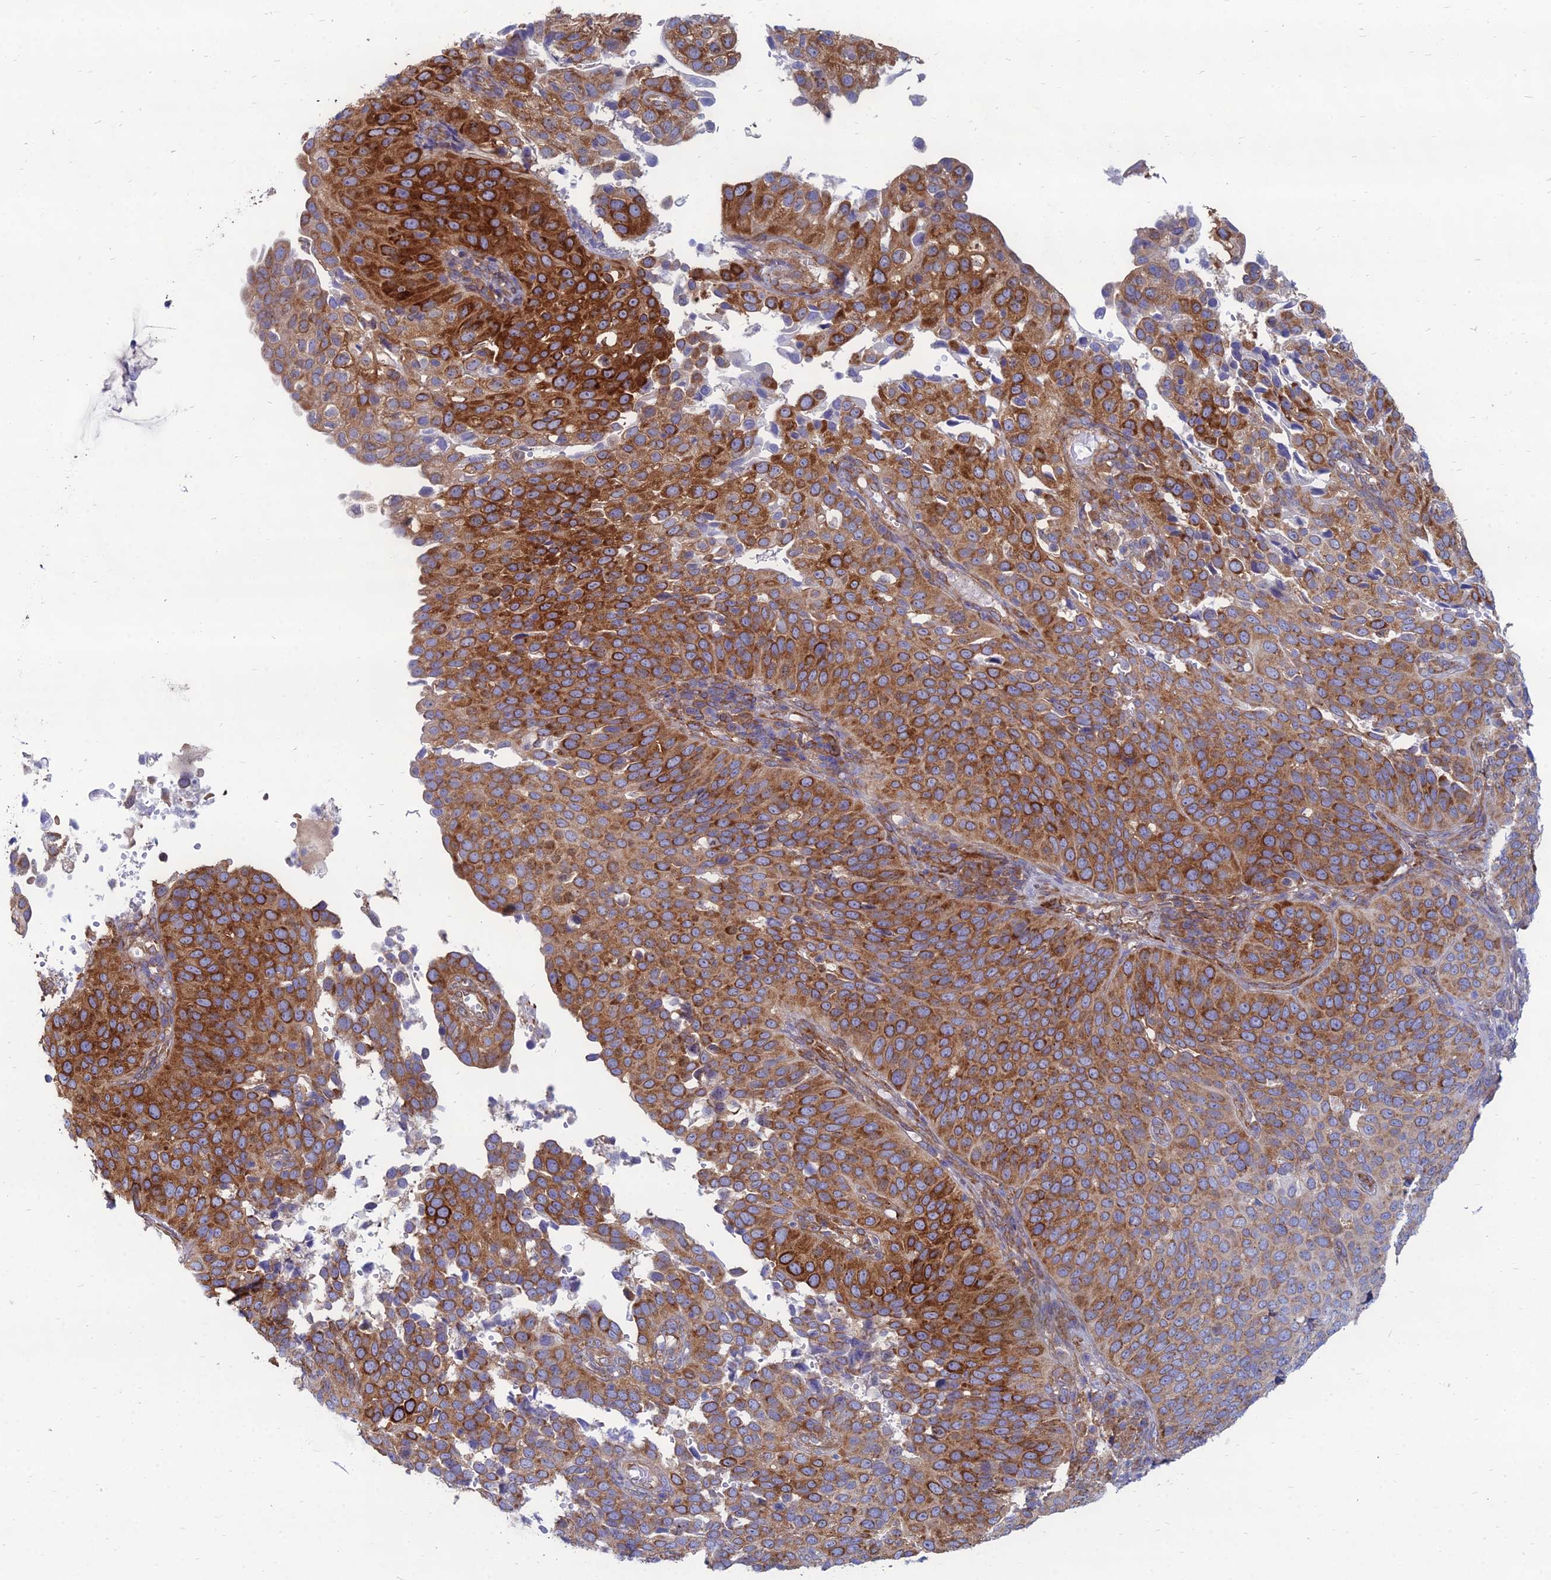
{"staining": {"intensity": "strong", "quantity": ">75%", "location": "cytoplasmic/membranous"}, "tissue": "cervical cancer", "cell_type": "Tumor cells", "image_type": "cancer", "snomed": [{"axis": "morphology", "description": "Squamous cell carcinoma, NOS"}, {"axis": "topography", "description": "Cervix"}], "caption": "Strong cytoplasmic/membranous expression for a protein is present in about >75% of tumor cells of squamous cell carcinoma (cervical) using immunohistochemistry.", "gene": "TXLNA", "patient": {"sex": "female", "age": 36}}